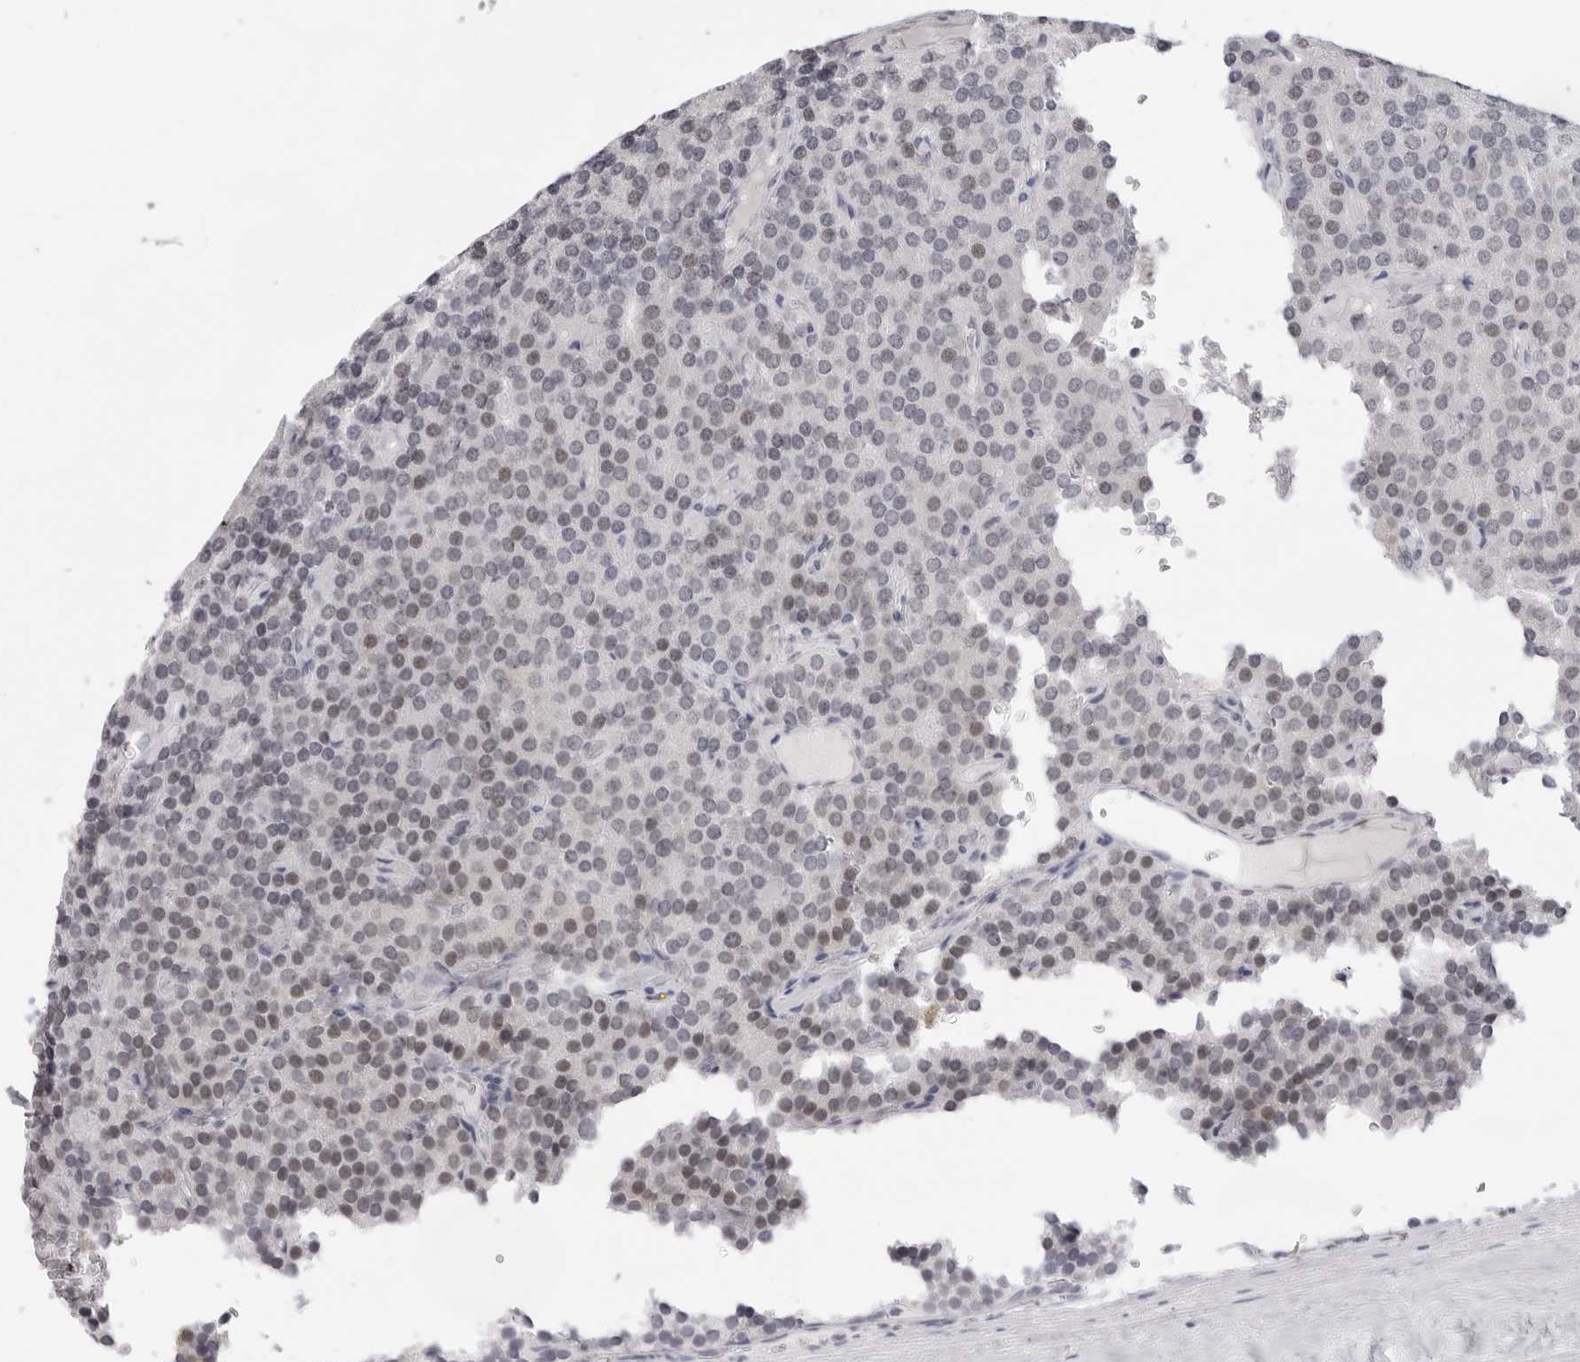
{"staining": {"intensity": "moderate", "quantity": ">75%", "location": "nuclear"}, "tissue": "parathyroid gland", "cell_type": "Glandular cells", "image_type": "normal", "snomed": [{"axis": "morphology", "description": "Normal tissue, NOS"}, {"axis": "morphology", "description": "Adenoma, NOS"}, {"axis": "topography", "description": "Parathyroid gland"}], "caption": "This is a micrograph of IHC staining of benign parathyroid gland, which shows moderate staining in the nuclear of glandular cells.", "gene": "KLK12", "patient": {"sex": "female", "age": 86}}